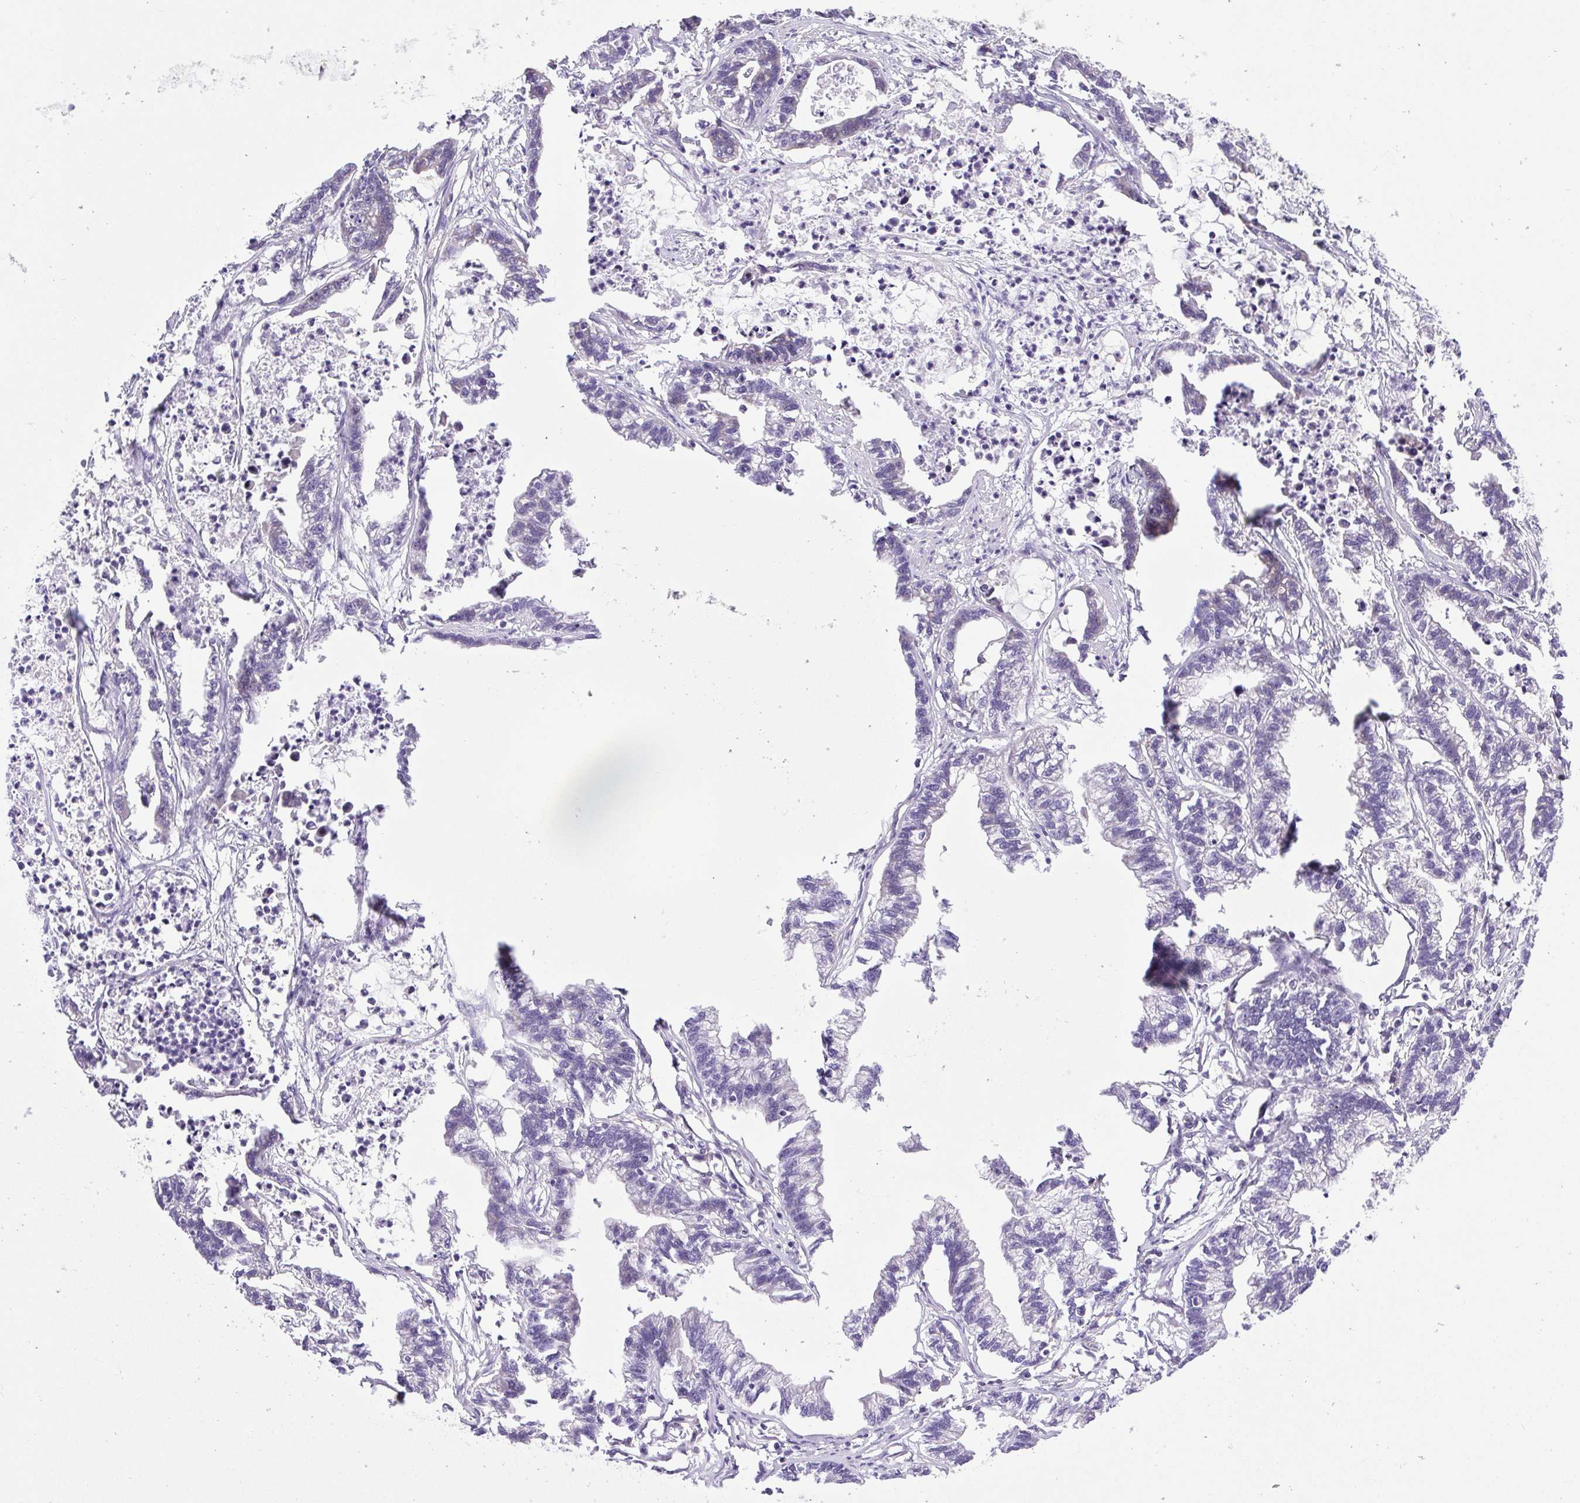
{"staining": {"intensity": "negative", "quantity": "none", "location": "none"}, "tissue": "stomach cancer", "cell_type": "Tumor cells", "image_type": "cancer", "snomed": [{"axis": "morphology", "description": "Adenocarcinoma, NOS"}, {"axis": "topography", "description": "Stomach"}], "caption": "Immunohistochemical staining of human stomach adenocarcinoma displays no significant staining in tumor cells. The staining is performed using DAB (3,3'-diaminobenzidine) brown chromogen with nuclei counter-stained in using hematoxylin.", "gene": "ERG", "patient": {"sex": "male", "age": 83}}